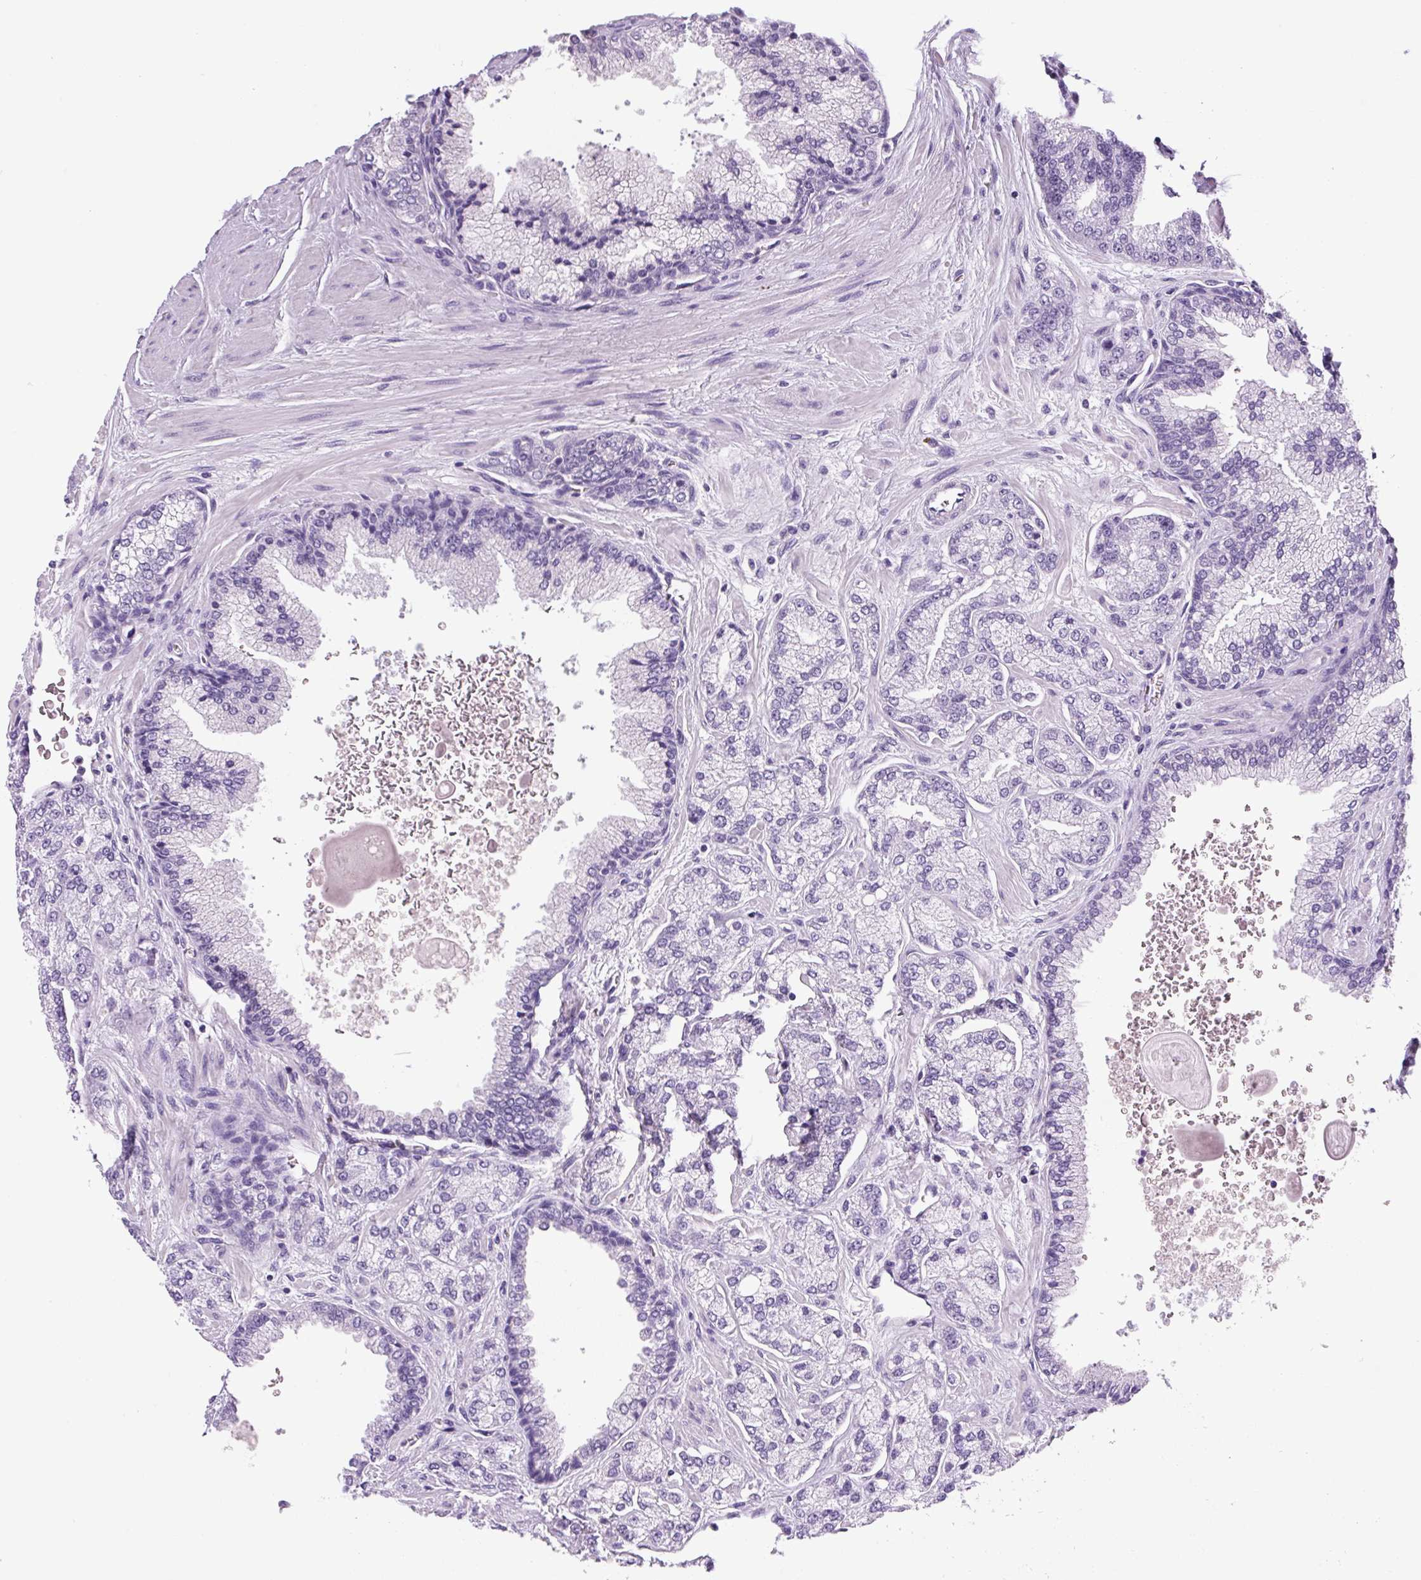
{"staining": {"intensity": "negative", "quantity": "none", "location": "none"}, "tissue": "prostate cancer", "cell_type": "Tumor cells", "image_type": "cancer", "snomed": [{"axis": "morphology", "description": "Adenocarcinoma, High grade"}, {"axis": "topography", "description": "Prostate"}], "caption": "Tumor cells are negative for brown protein staining in prostate high-grade adenocarcinoma.", "gene": "PRRT1", "patient": {"sex": "male", "age": 68}}